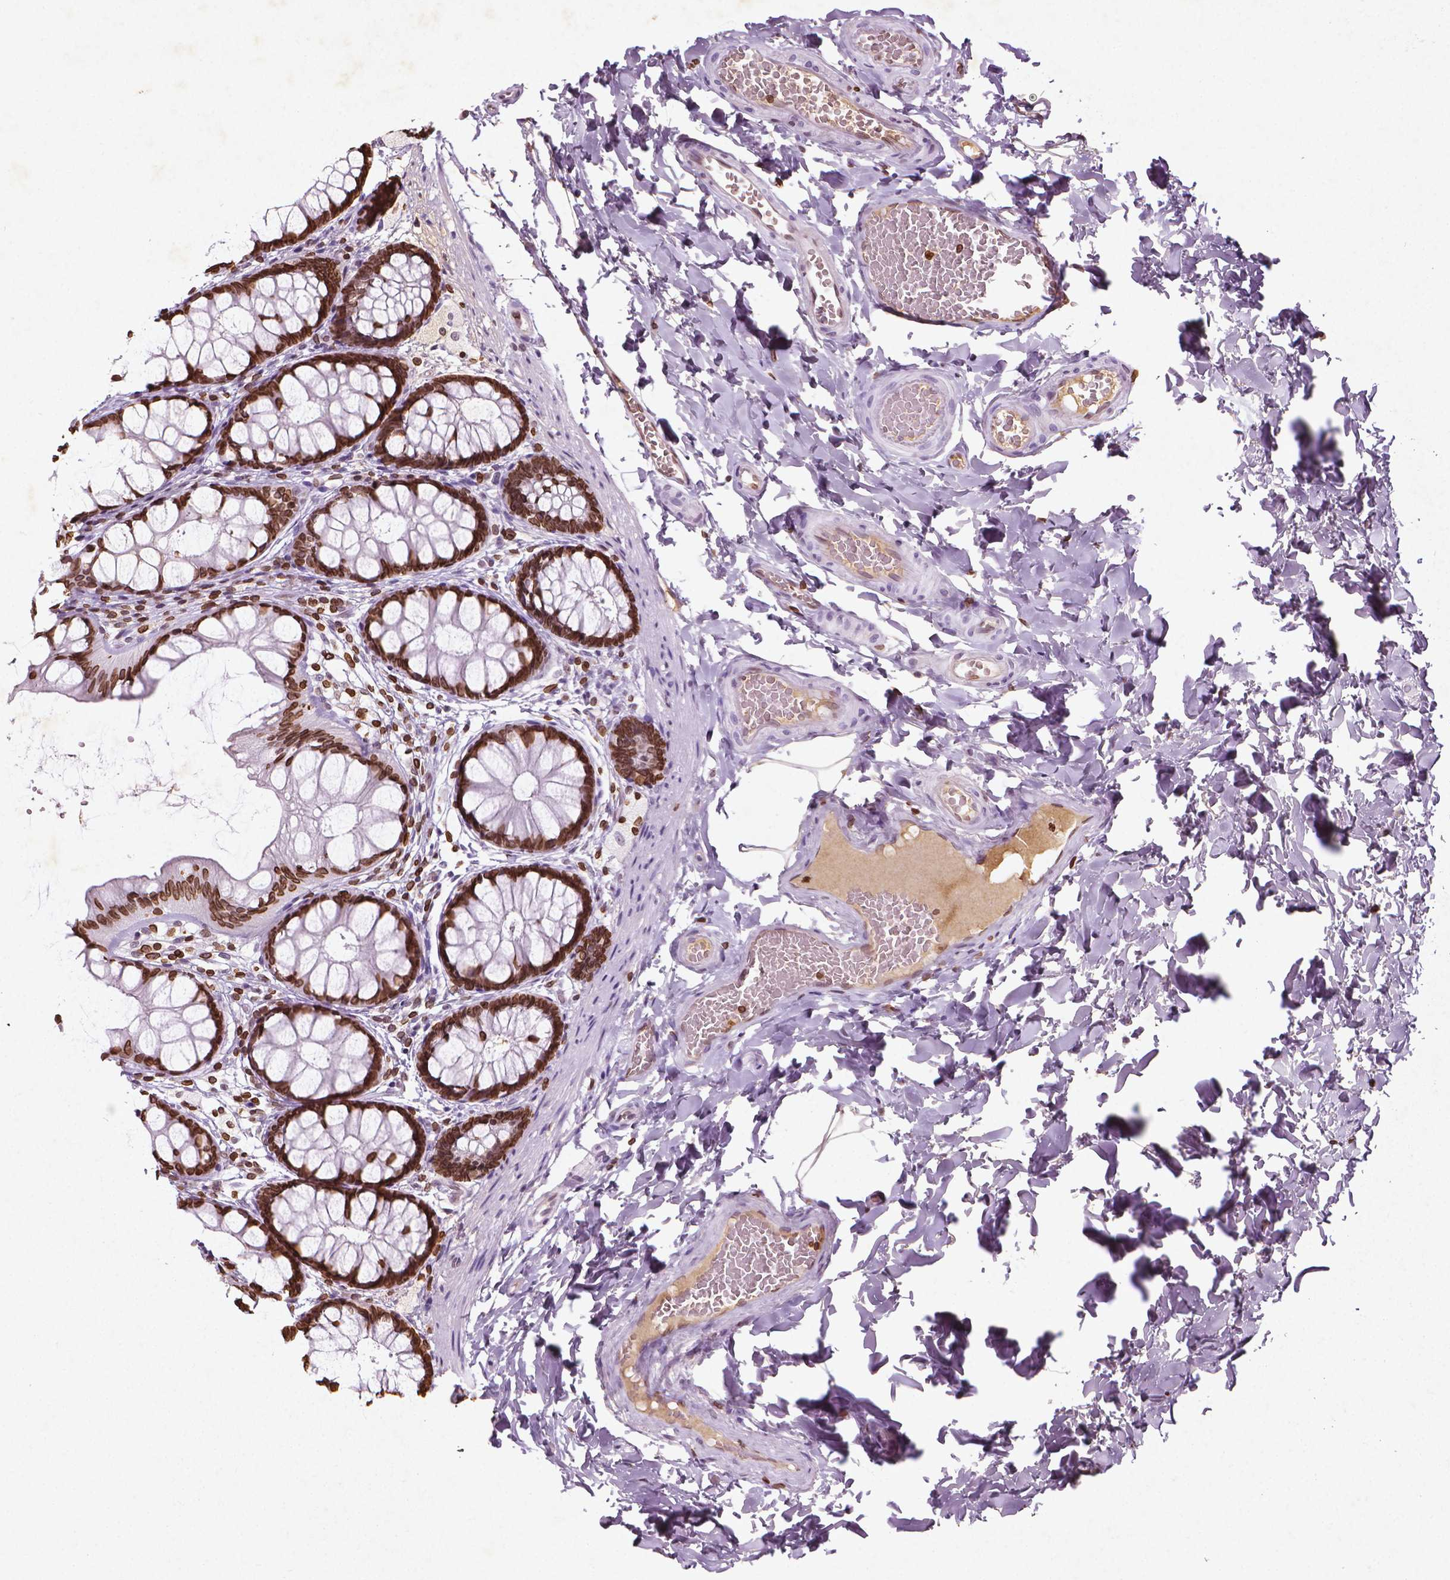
{"staining": {"intensity": "moderate", "quantity": ">75%", "location": "nuclear"}, "tissue": "colon", "cell_type": "Endothelial cells", "image_type": "normal", "snomed": [{"axis": "morphology", "description": "Normal tissue, NOS"}, {"axis": "topography", "description": "Colon"}], "caption": "DAB immunohistochemical staining of unremarkable colon shows moderate nuclear protein expression in approximately >75% of endothelial cells. The staining was performed using DAB (3,3'-diaminobenzidine) to visualize the protein expression in brown, while the nuclei were stained in blue with hematoxylin (Magnification: 20x).", "gene": "LMNB1", "patient": {"sex": "male", "age": 47}}